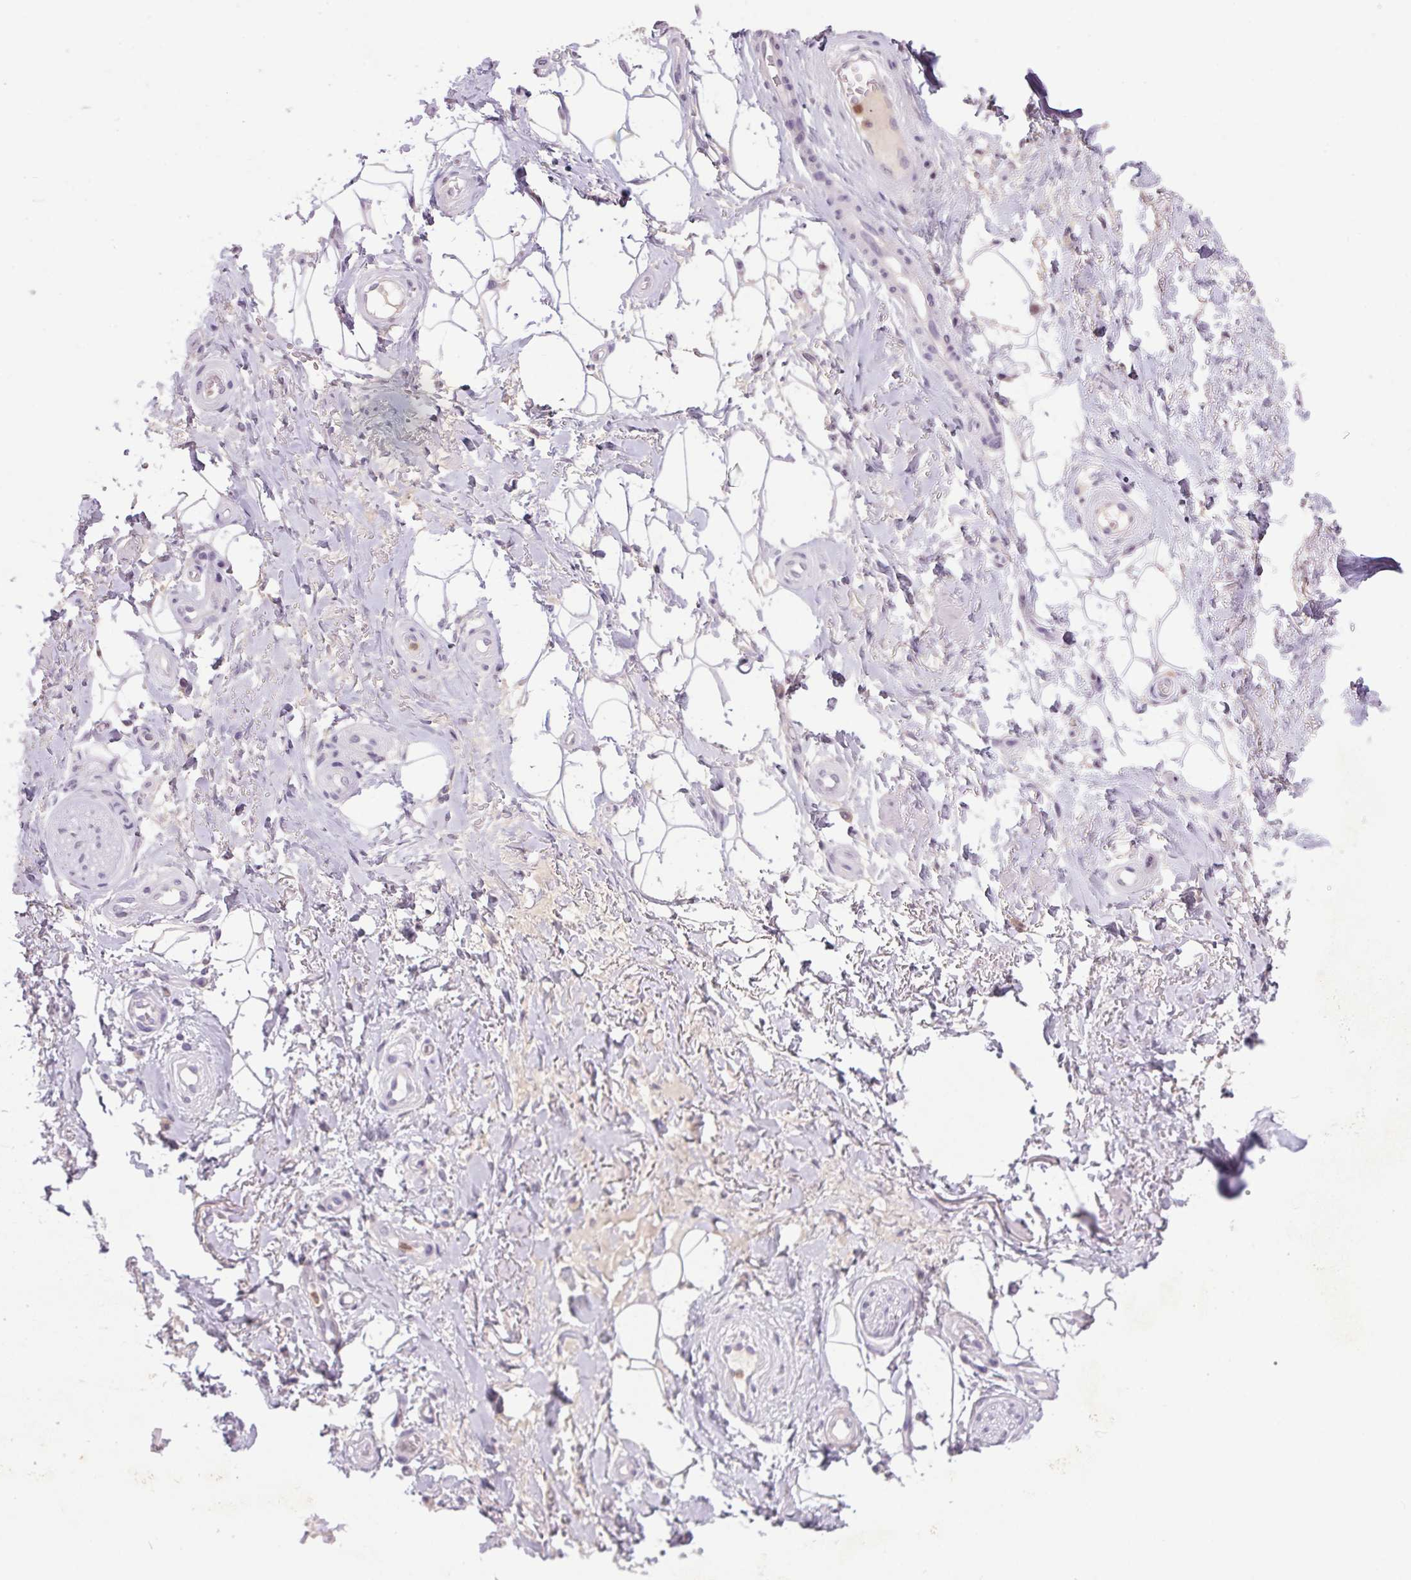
{"staining": {"intensity": "negative", "quantity": "none", "location": "none"}, "tissue": "adipose tissue", "cell_type": "Adipocytes", "image_type": "normal", "snomed": [{"axis": "morphology", "description": "Normal tissue, NOS"}, {"axis": "topography", "description": "Anal"}, {"axis": "topography", "description": "Peripheral nerve tissue"}], "caption": "A histopathology image of human adipose tissue is negative for staining in adipocytes. The staining is performed using DAB brown chromogen with nuclei counter-stained in using hematoxylin.", "gene": "TRDN", "patient": {"sex": "male", "age": 53}}